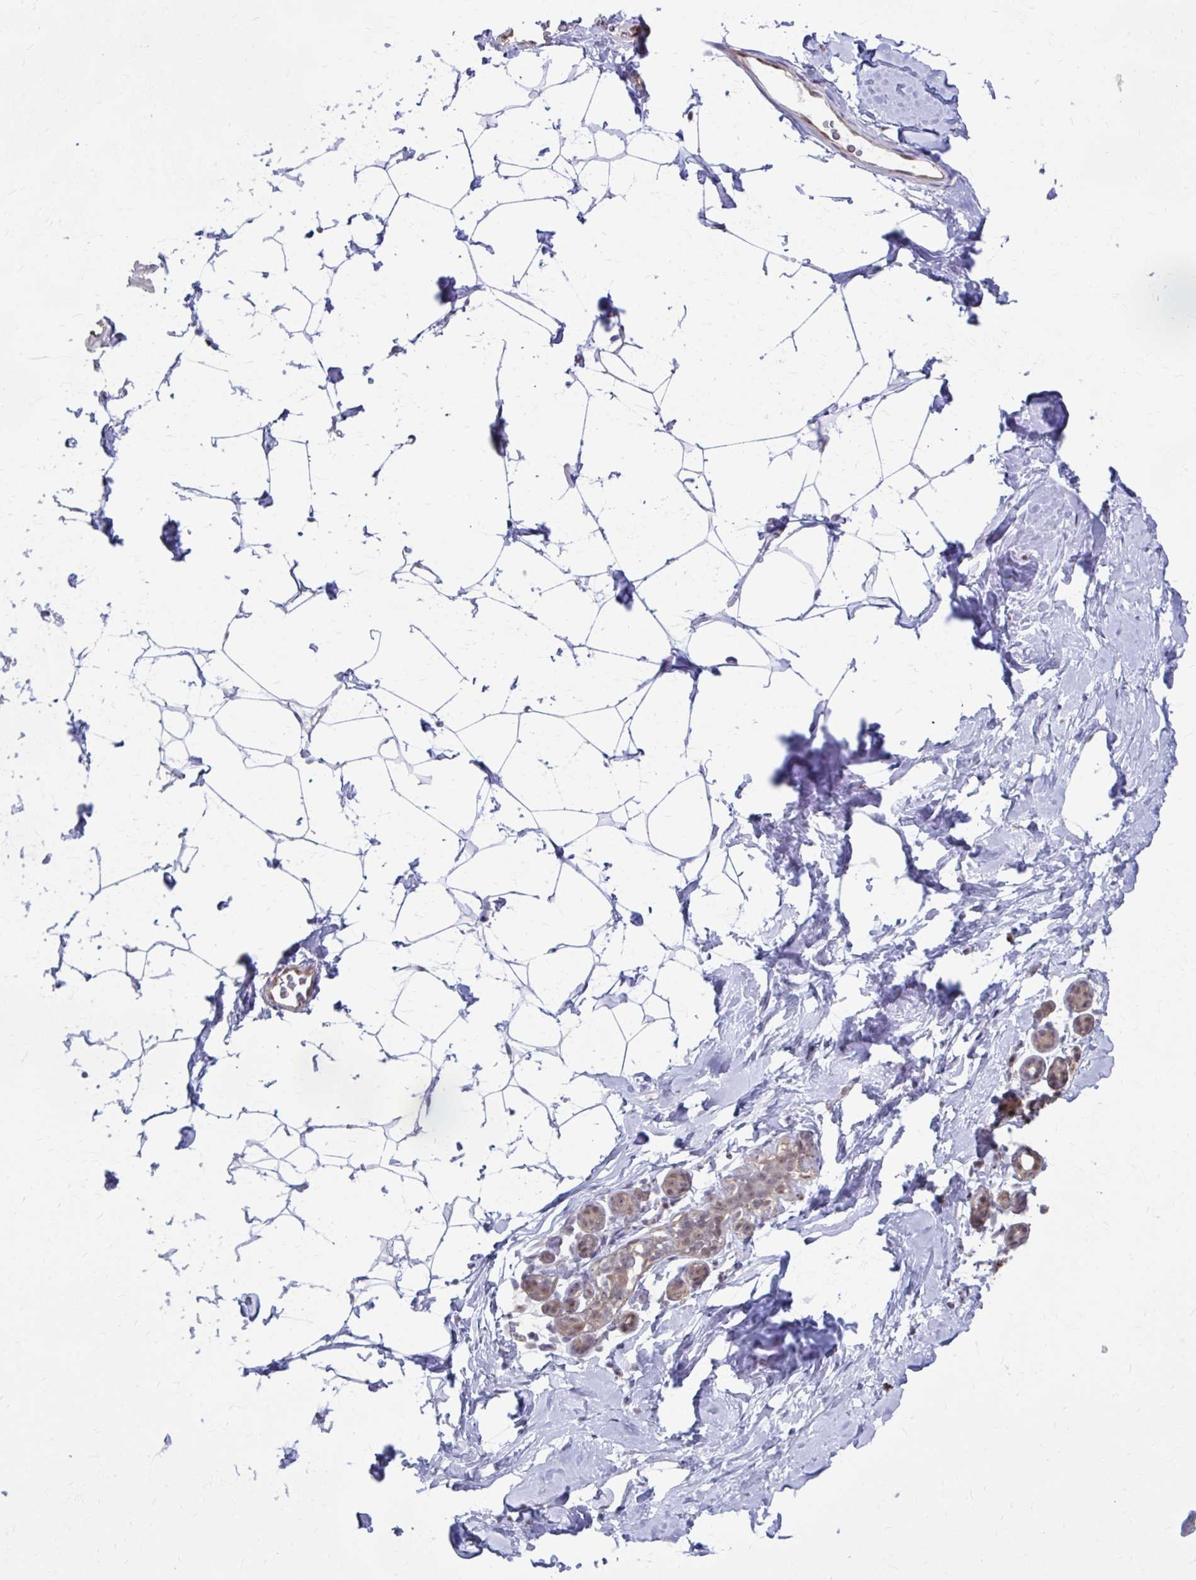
{"staining": {"intensity": "negative", "quantity": "none", "location": "none"}, "tissue": "breast", "cell_type": "Adipocytes", "image_type": "normal", "snomed": [{"axis": "morphology", "description": "Normal tissue, NOS"}, {"axis": "topography", "description": "Breast"}], "caption": "Immunohistochemistry (IHC) of unremarkable breast shows no expression in adipocytes.", "gene": "ING4", "patient": {"sex": "female", "age": 32}}